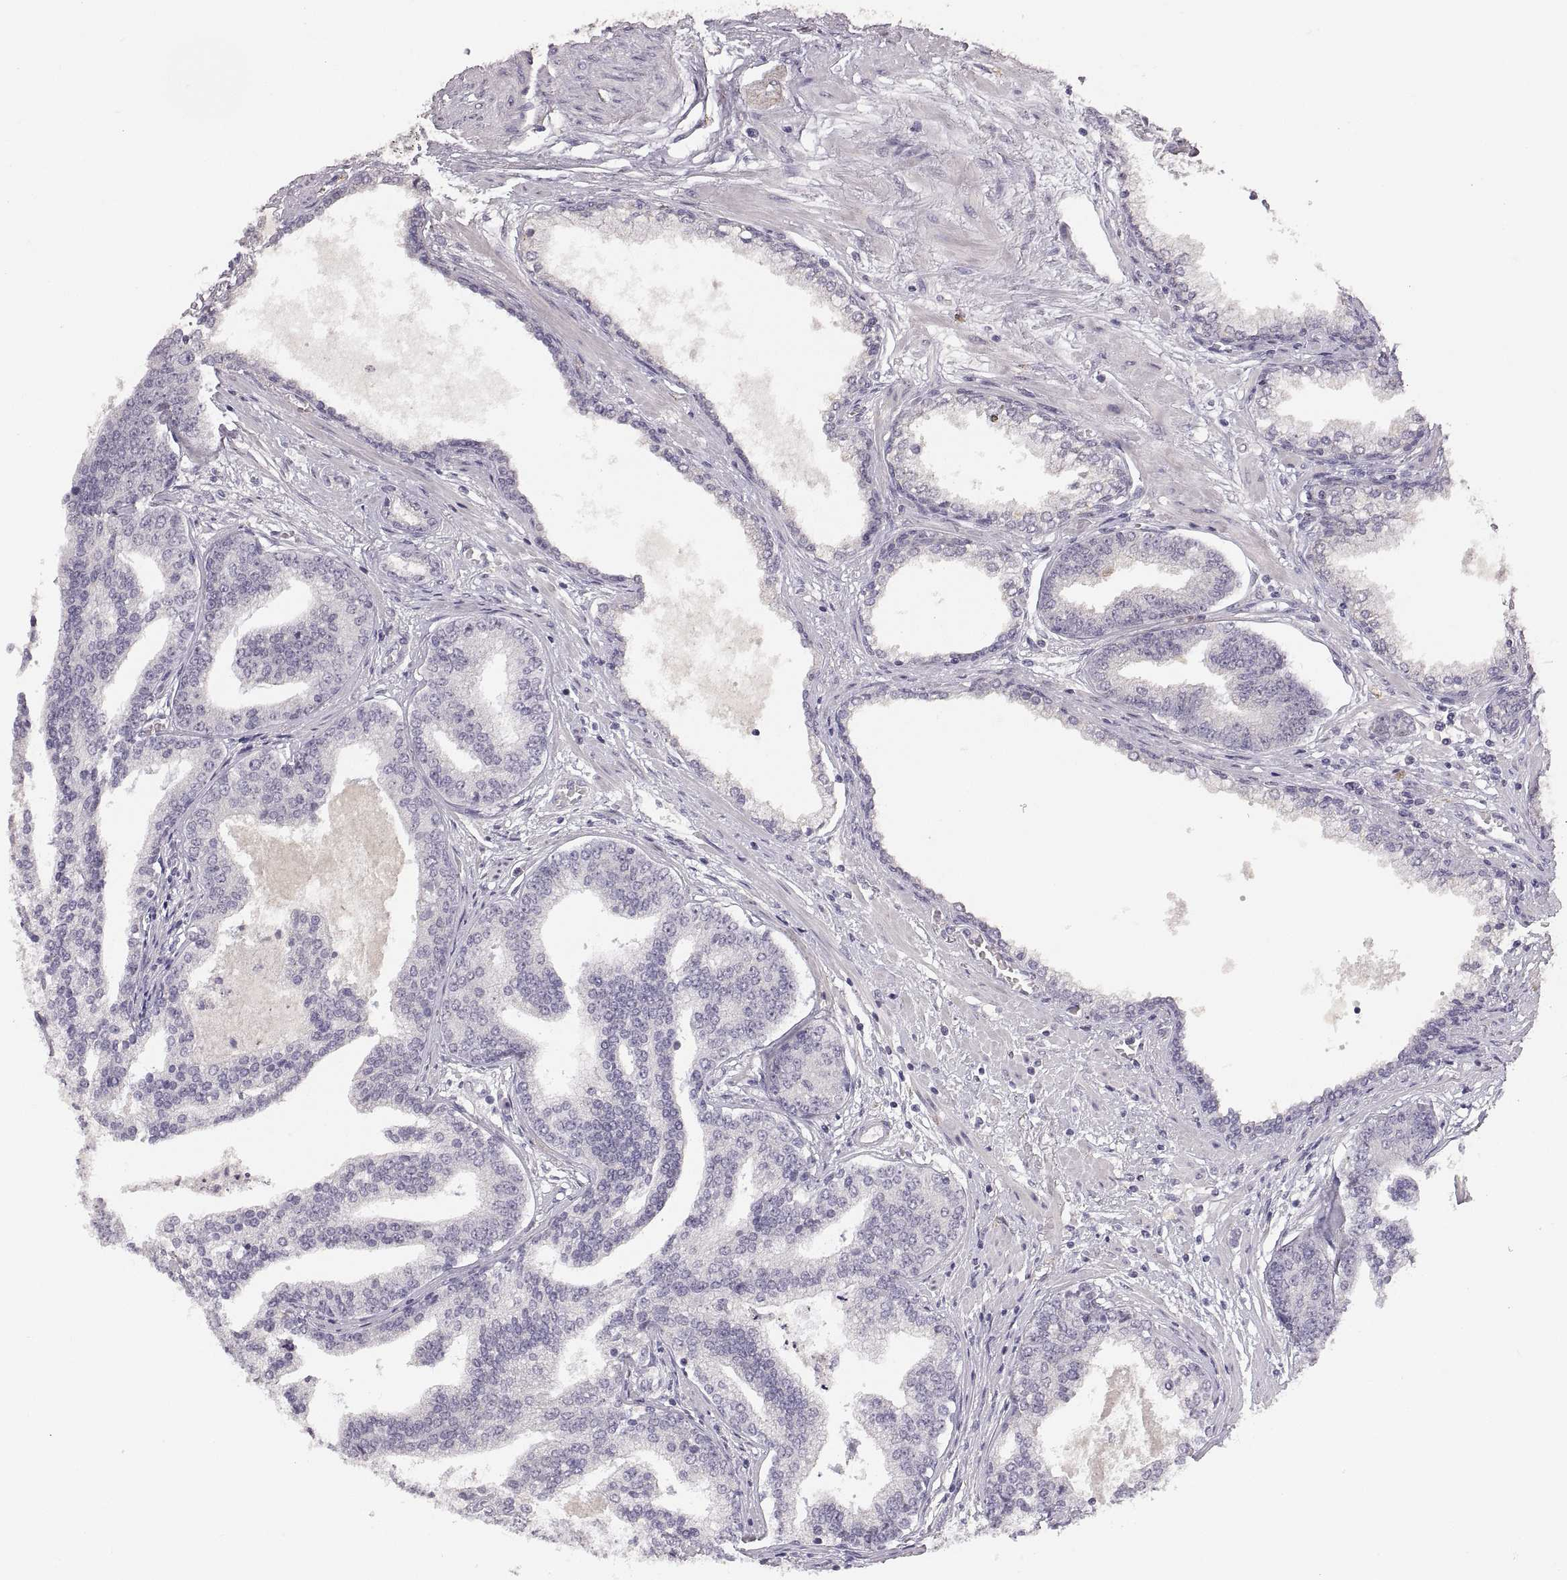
{"staining": {"intensity": "negative", "quantity": "none", "location": "none"}, "tissue": "prostate cancer", "cell_type": "Tumor cells", "image_type": "cancer", "snomed": [{"axis": "morphology", "description": "Adenocarcinoma, NOS"}, {"axis": "topography", "description": "Prostate"}], "caption": "Tumor cells show no significant protein positivity in prostate cancer (adenocarcinoma). Brightfield microscopy of immunohistochemistry (IHC) stained with DAB (3,3'-diaminobenzidine) (brown) and hematoxylin (blue), captured at high magnification.", "gene": "CDH2", "patient": {"sex": "male", "age": 64}}